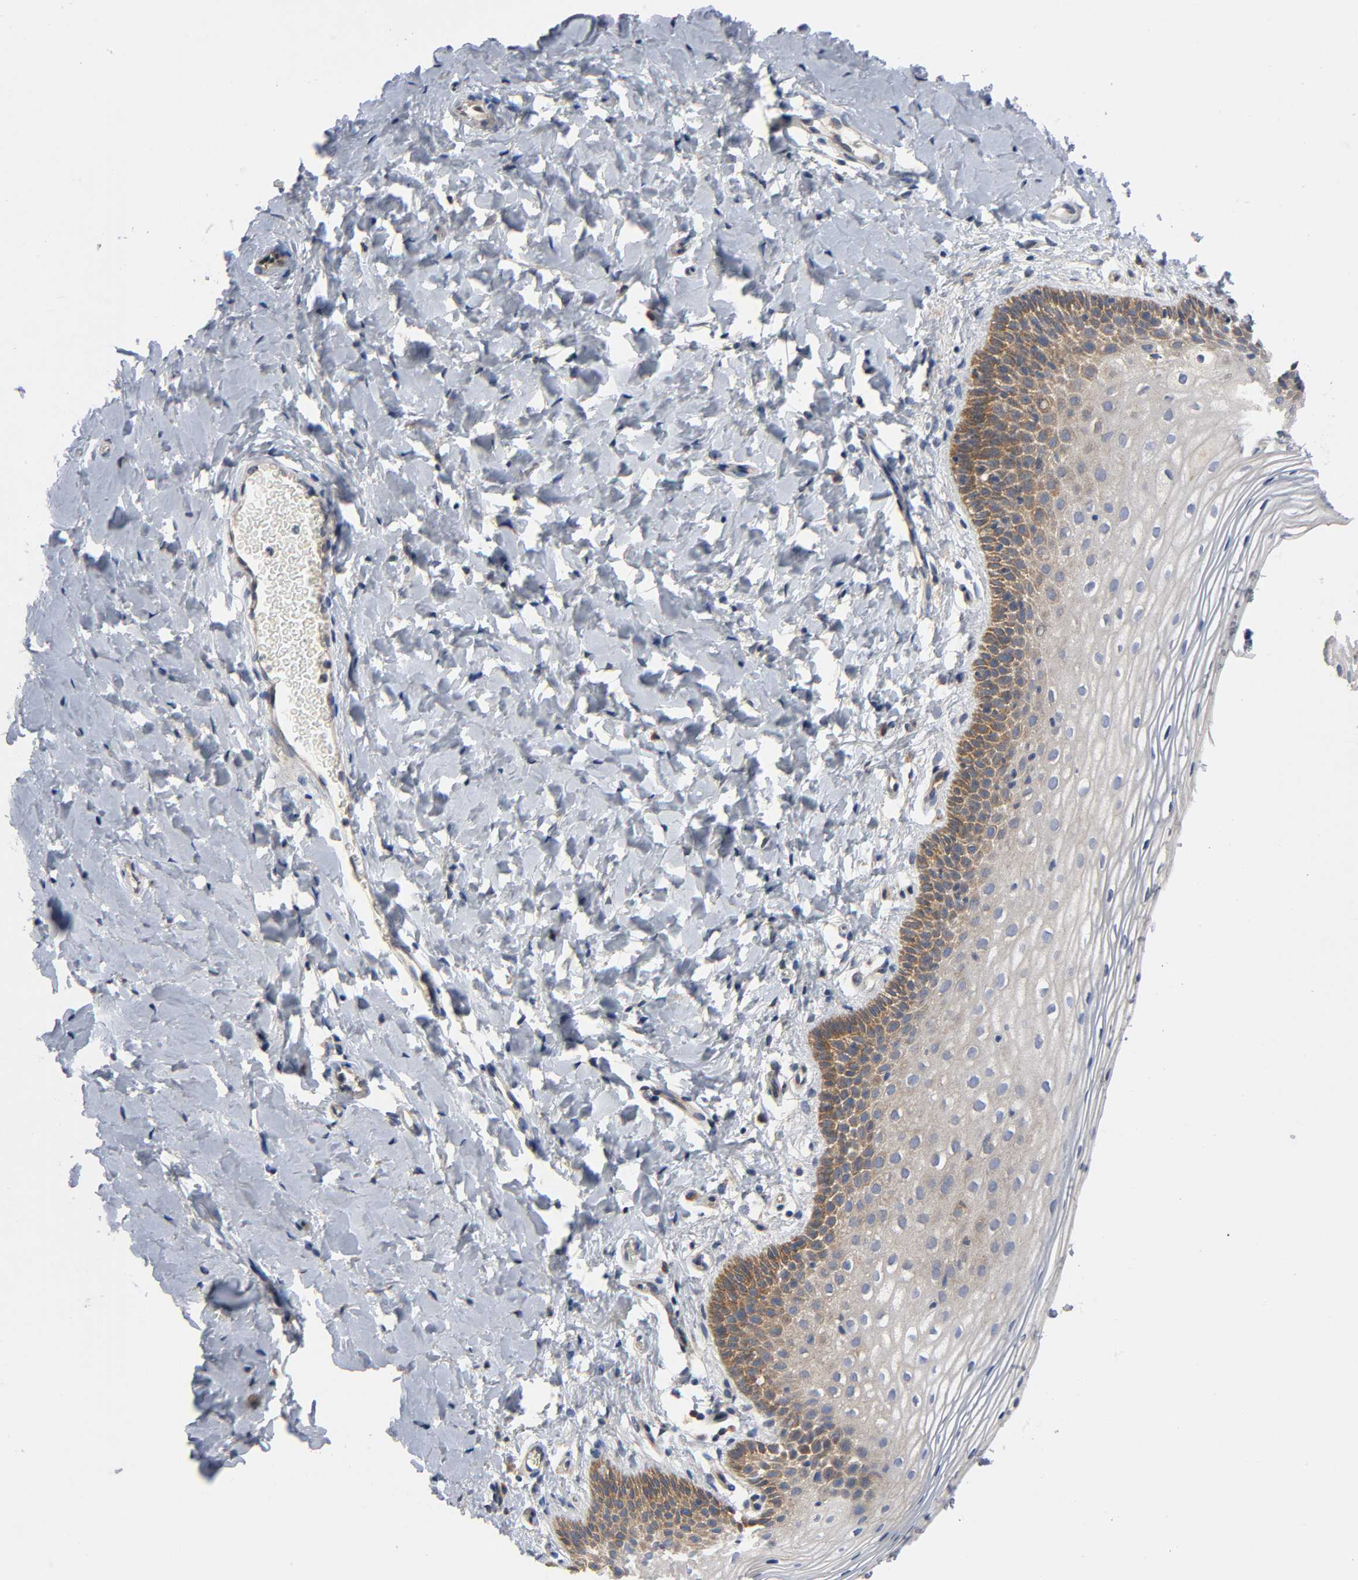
{"staining": {"intensity": "moderate", "quantity": "25%-75%", "location": "cytoplasmic/membranous"}, "tissue": "vagina", "cell_type": "Squamous epithelial cells", "image_type": "normal", "snomed": [{"axis": "morphology", "description": "Normal tissue, NOS"}, {"axis": "topography", "description": "Vagina"}], "caption": "This histopathology image displays IHC staining of normal vagina, with medium moderate cytoplasmic/membranous expression in about 25%-75% of squamous epithelial cells.", "gene": "HDAC6", "patient": {"sex": "female", "age": 55}}